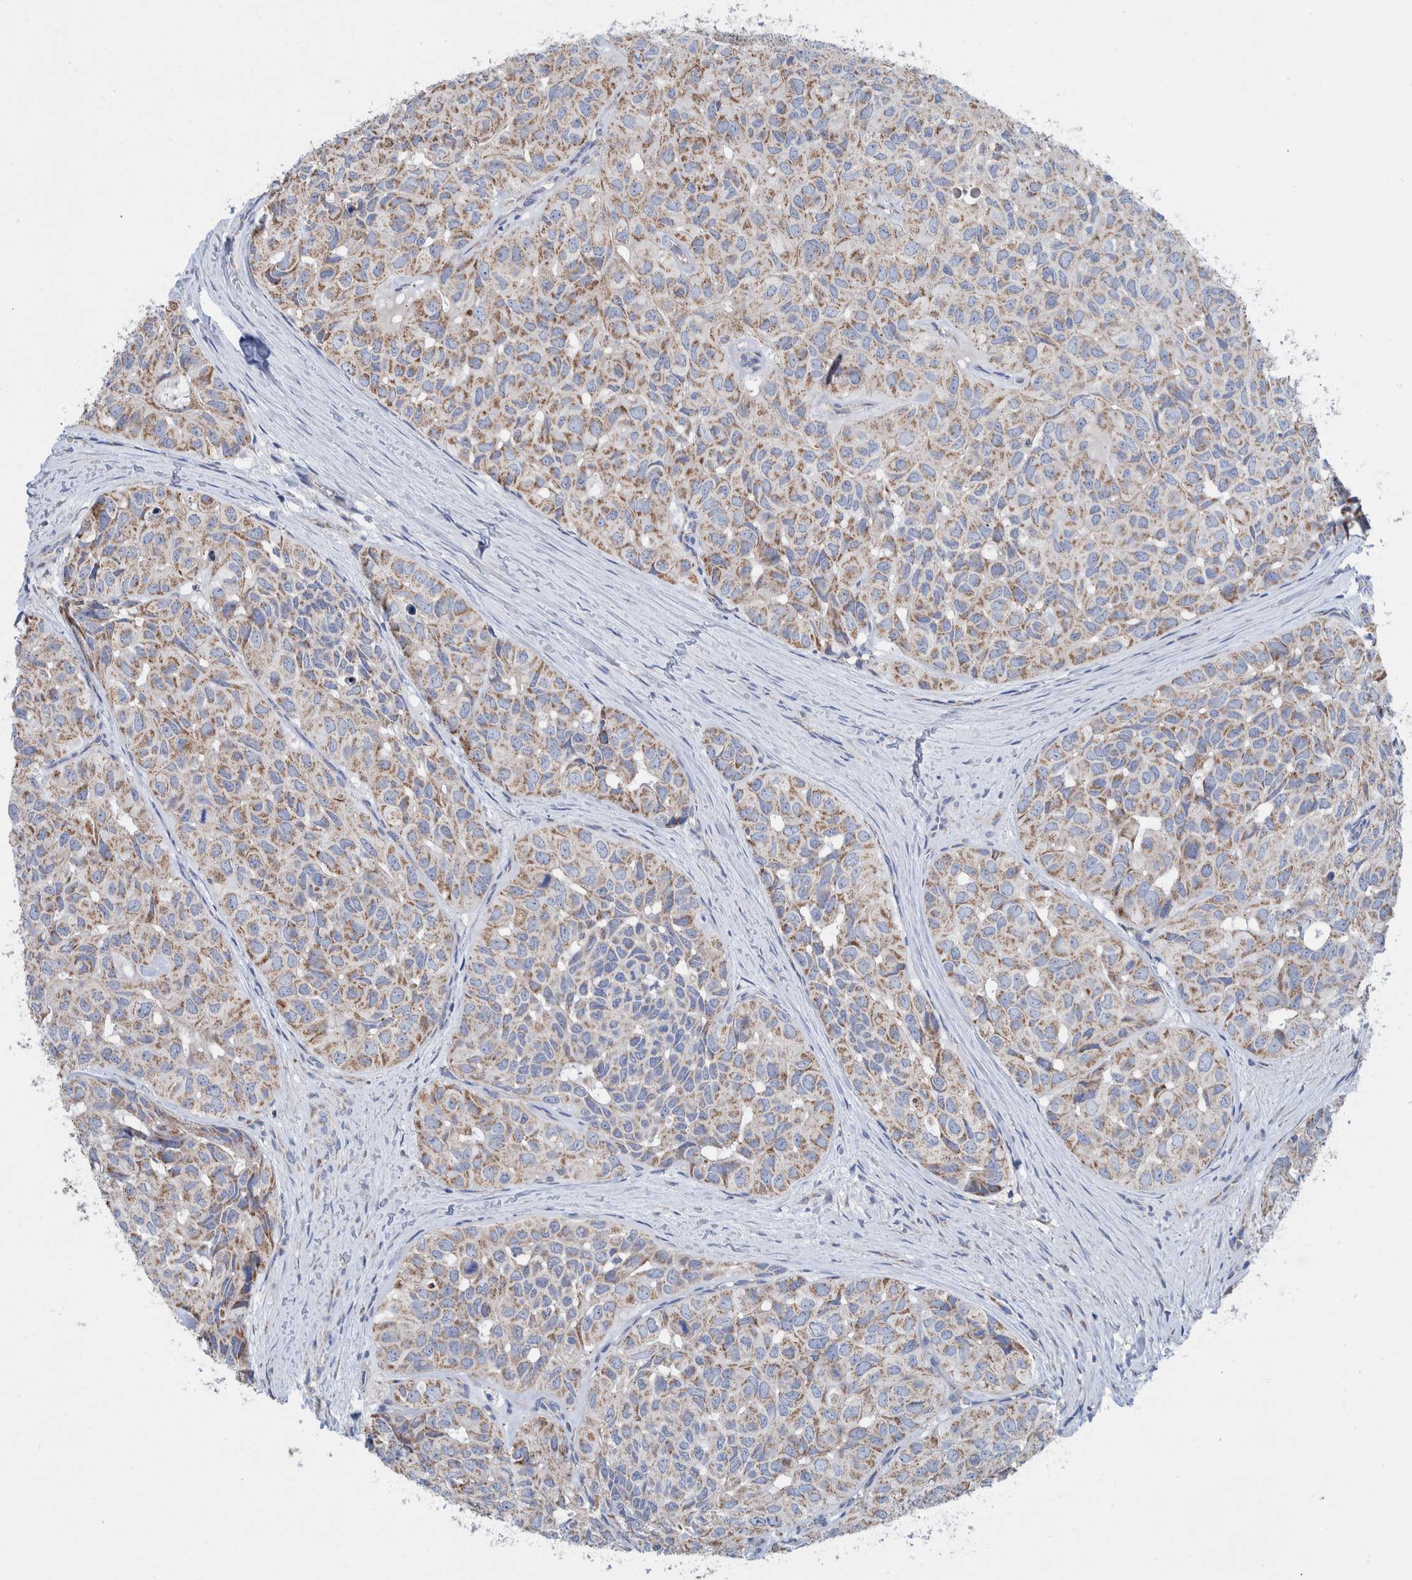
{"staining": {"intensity": "moderate", "quantity": "25%-75%", "location": "cytoplasmic/membranous"}, "tissue": "head and neck cancer", "cell_type": "Tumor cells", "image_type": "cancer", "snomed": [{"axis": "morphology", "description": "Adenocarcinoma, NOS"}, {"axis": "topography", "description": "Salivary gland, NOS"}, {"axis": "topography", "description": "Head-Neck"}], "caption": "A high-resolution photomicrograph shows IHC staining of head and neck cancer, which exhibits moderate cytoplasmic/membranous staining in about 25%-75% of tumor cells.", "gene": "DECR1", "patient": {"sex": "female", "age": 76}}